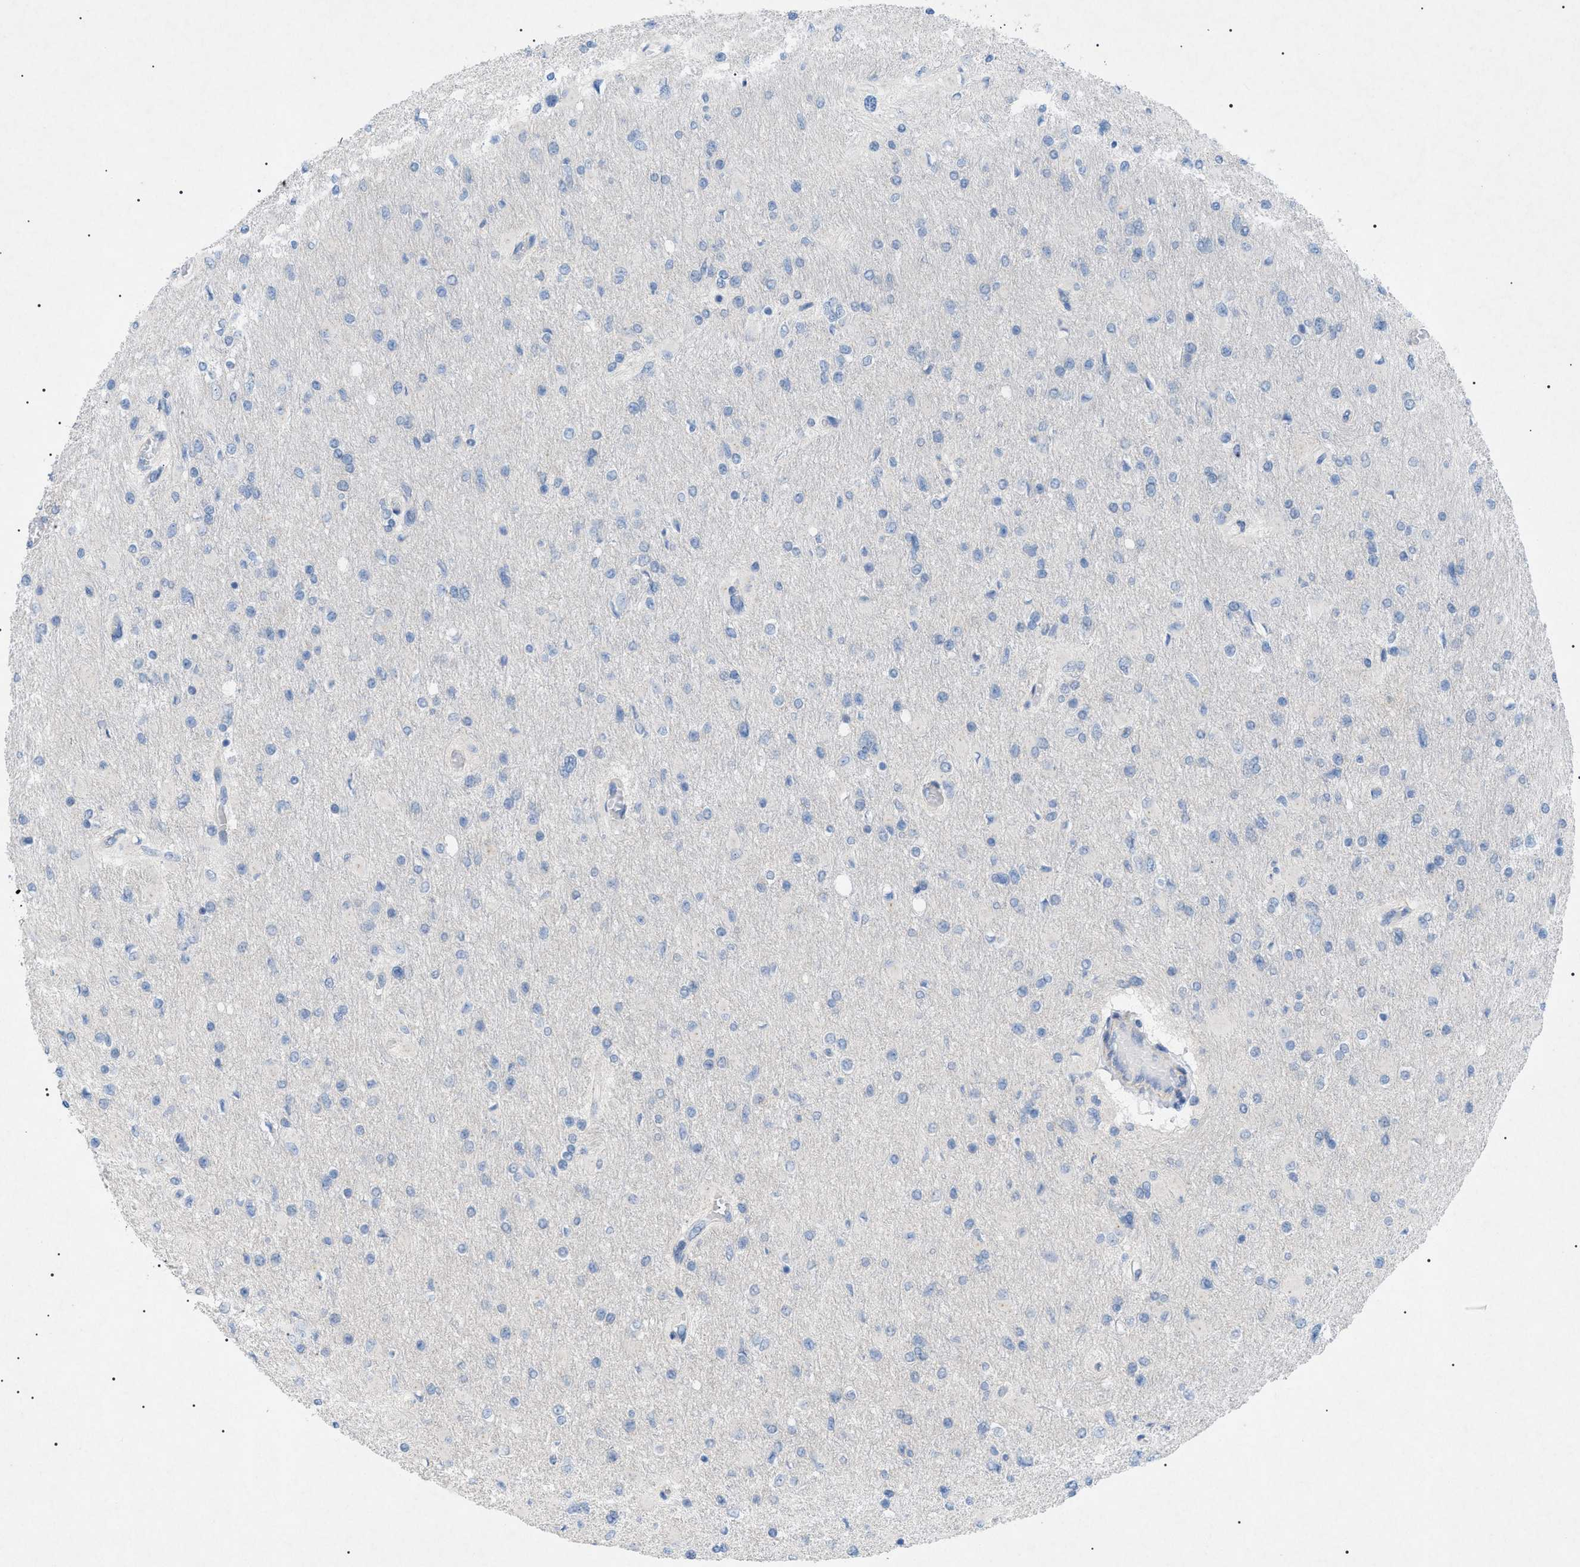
{"staining": {"intensity": "negative", "quantity": "none", "location": "none"}, "tissue": "glioma", "cell_type": "Tumor cells", "image_type": "cancer", "snomed": [{"axis": "morphology", "description": "Glioma, malignant, High grade"}, {"axis": "topography", "description": "Cerebral cortex"}], "caption": "The histopathology image demonstrates no staining of tumor cells in glioma.", "gene": "ADAMTS1", "patient": {"sex": "female", "age": 36}}